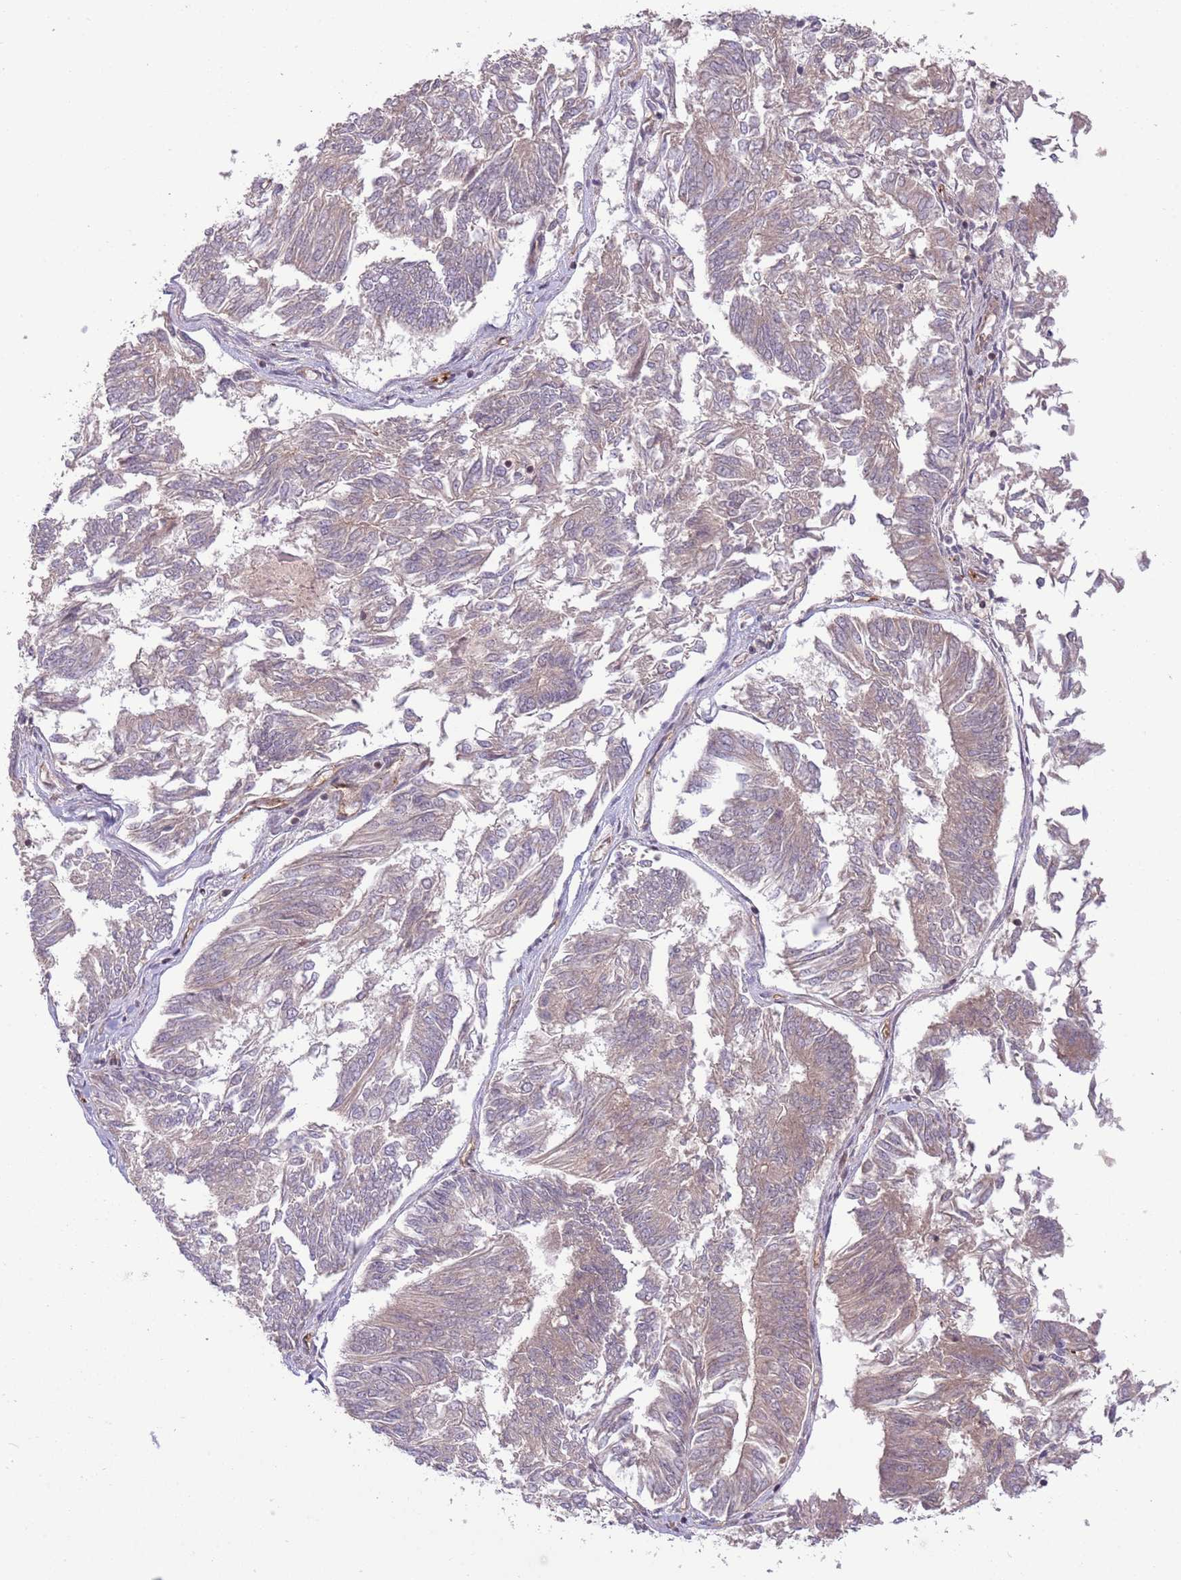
{"staining": {"intensity": "weak", "quantity": "25%-75%", "location": "cytoplasmic/membranous"}, "tissue": "endometrial cancer", "cell_type": "Tumor cells", "image_type": "cancer", "snomed": [{"axis": "morphology", "description": "Adenocarcinoma, NOS"}, {"axis": "topography", "description": "Endometrium"}], "caption": "The micrograph shows staining of adenocarcinoma (endometrial), revealing weak cytoplasmic/membranous protein positivity (brown color) within tumor cells. Using DAB (brown) and hematoxylin (blue) stains, captured at high magnification using brightfield microscopy.", "gene": "DPP10", "patient": {"sex": "female", "age": 58}}